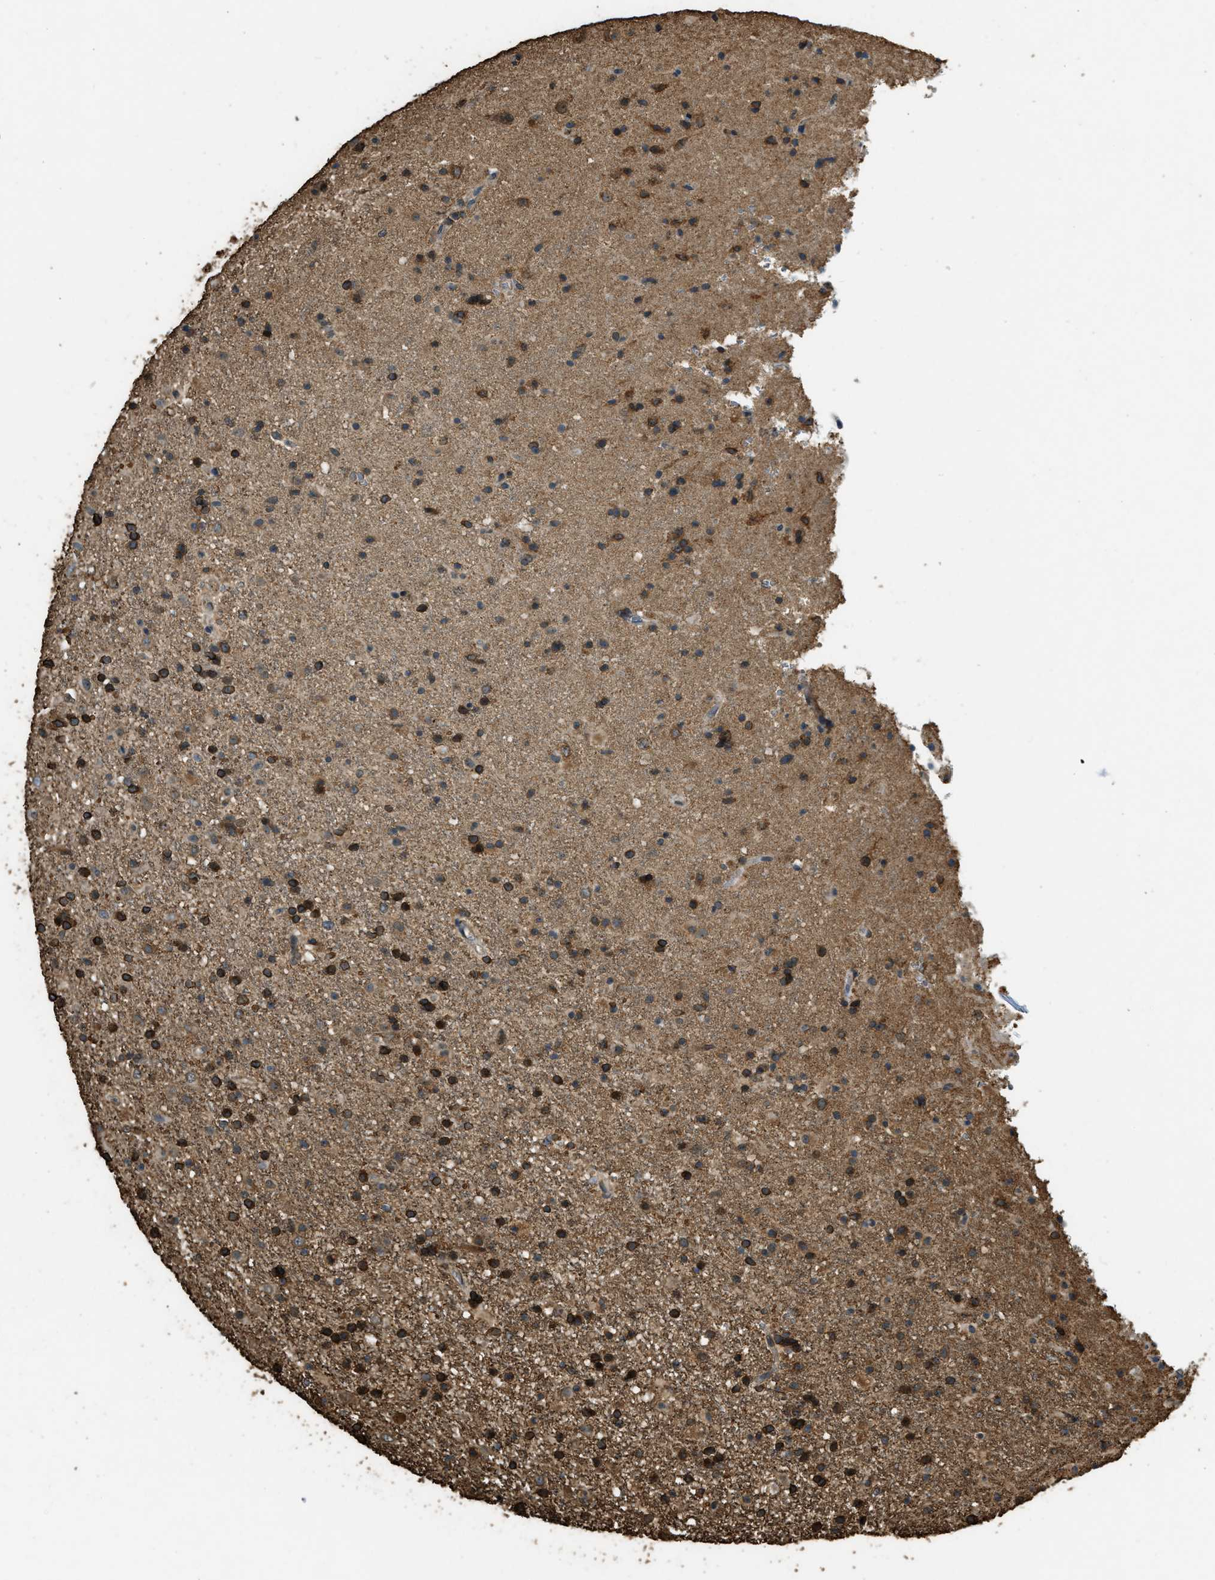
{"staining": {"intensity": "strong", "quantity": ">75%", "location": "cytoplasmic/membranous"}, "tissue": "glioma", "cell_type": "Tumor cells", "image_type": "cancer", "snomed": [{"axis": "morphology", "description": "Glioma, malignant, Low grade"}, {"axis": "topography", "description": "Brain"}], "caption": "This histopathology image shows malignant glioma (low-grade) stained with IHC to label a protein in brown. The cytoplasmic/membranous of tumor cells show strong positivity for the protein. Nuclei are counter-stained blue.", "gene": "OS9", "patient": {"sex": "male", "age": 65}}